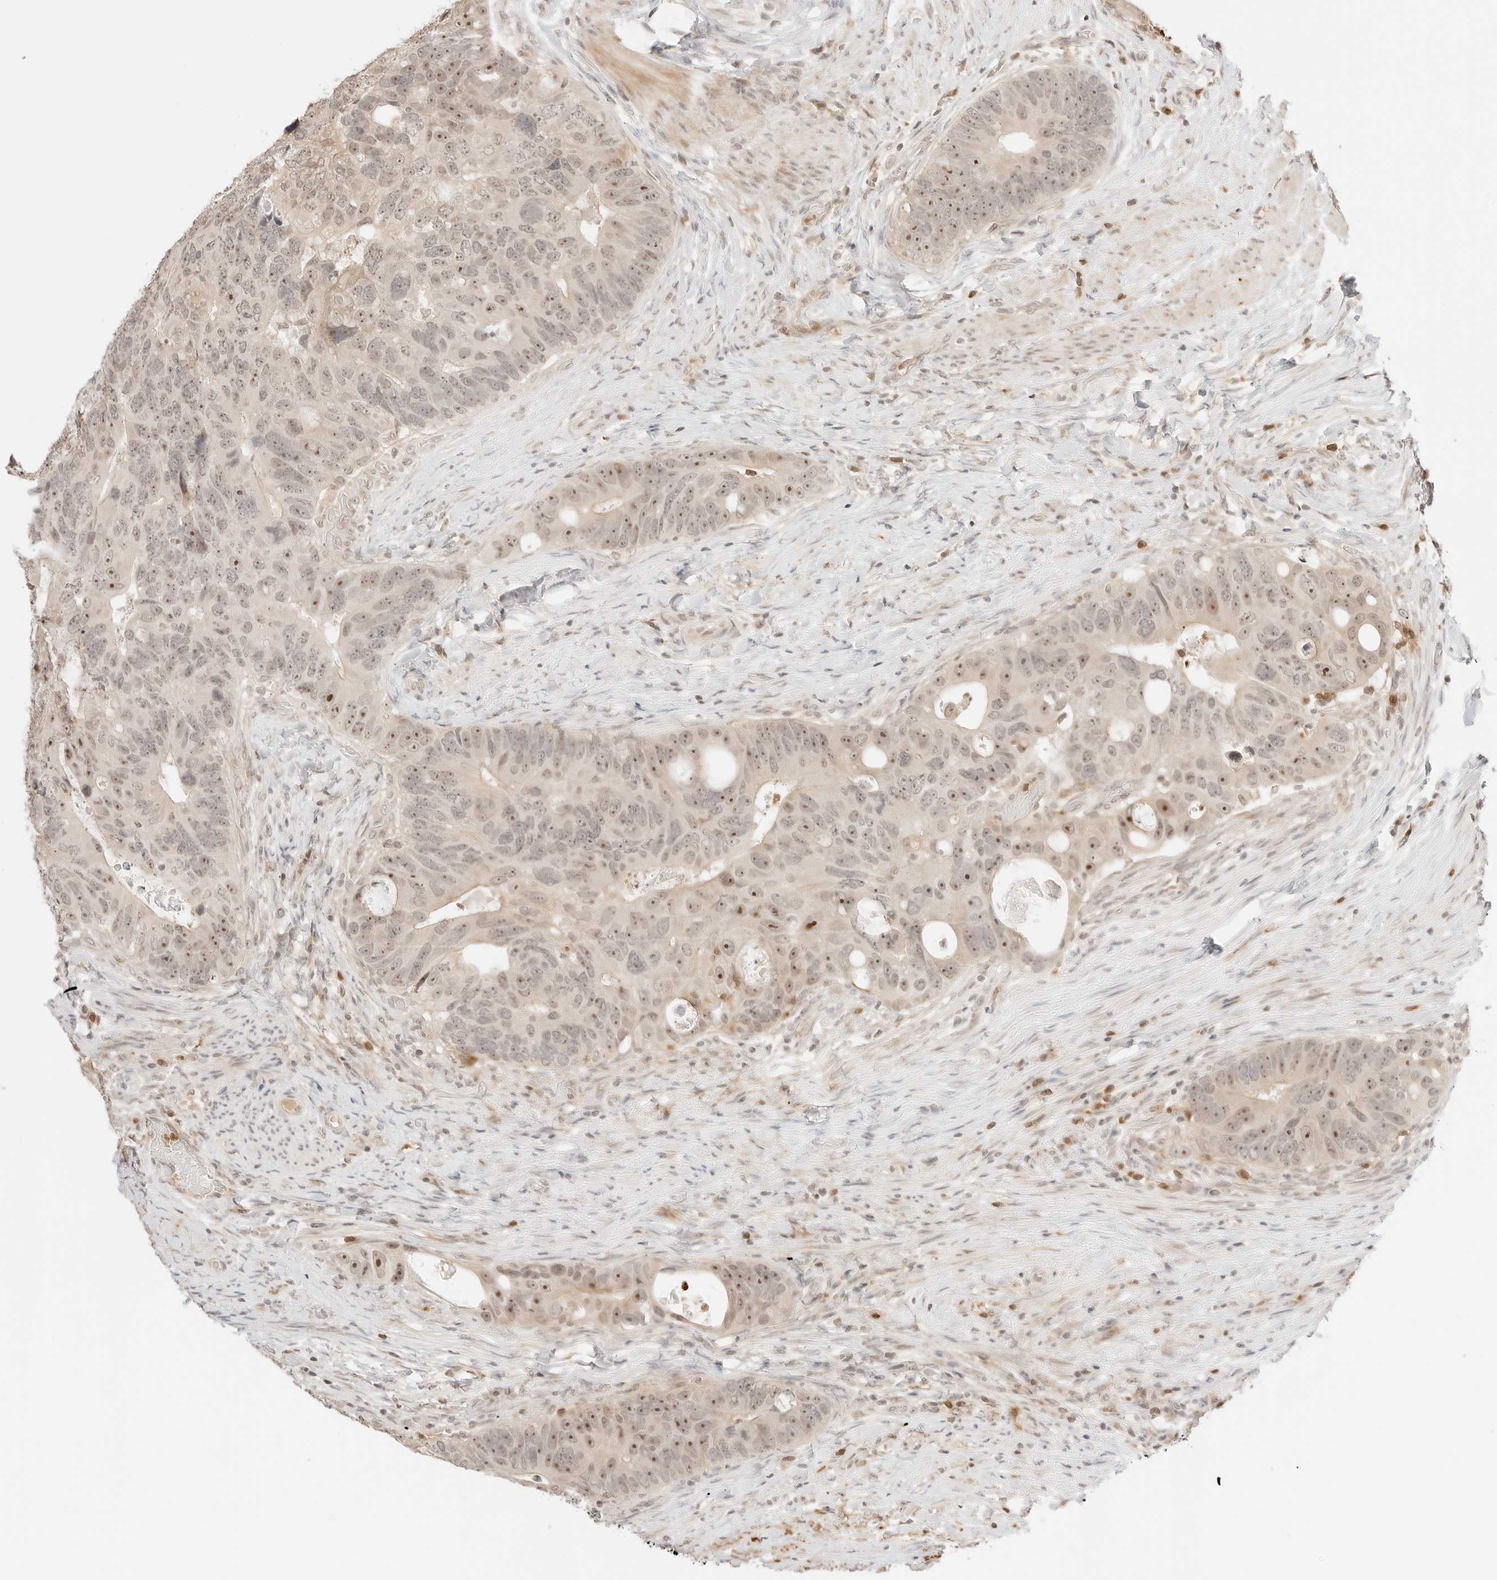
{"staining": {"intensity": "moderate", "quantity": ">75%", "location": "nuclear"}, "tissue": "colorectal cancer", "cell_type": "Tumor cells", "image_type": "cancer", "snomed": [{"axis": "morphology", "description": "Adenocarcinoma, NOS"}, {"axis": "topography", "description": "Rectum"}], "caption": "Immunohistochemistry micrograph of neoplastic tissue: human colorectal cancer (adenocarcinoma) stained using immunohistochemistry (IHC) displays medium levels of moderate protein expression localized specifically in the nuclear of tumor cells, appearing as a nuclear brown color.", "gene": "RPS6KL1", "patient": {"sex": "male", "age": 59}}